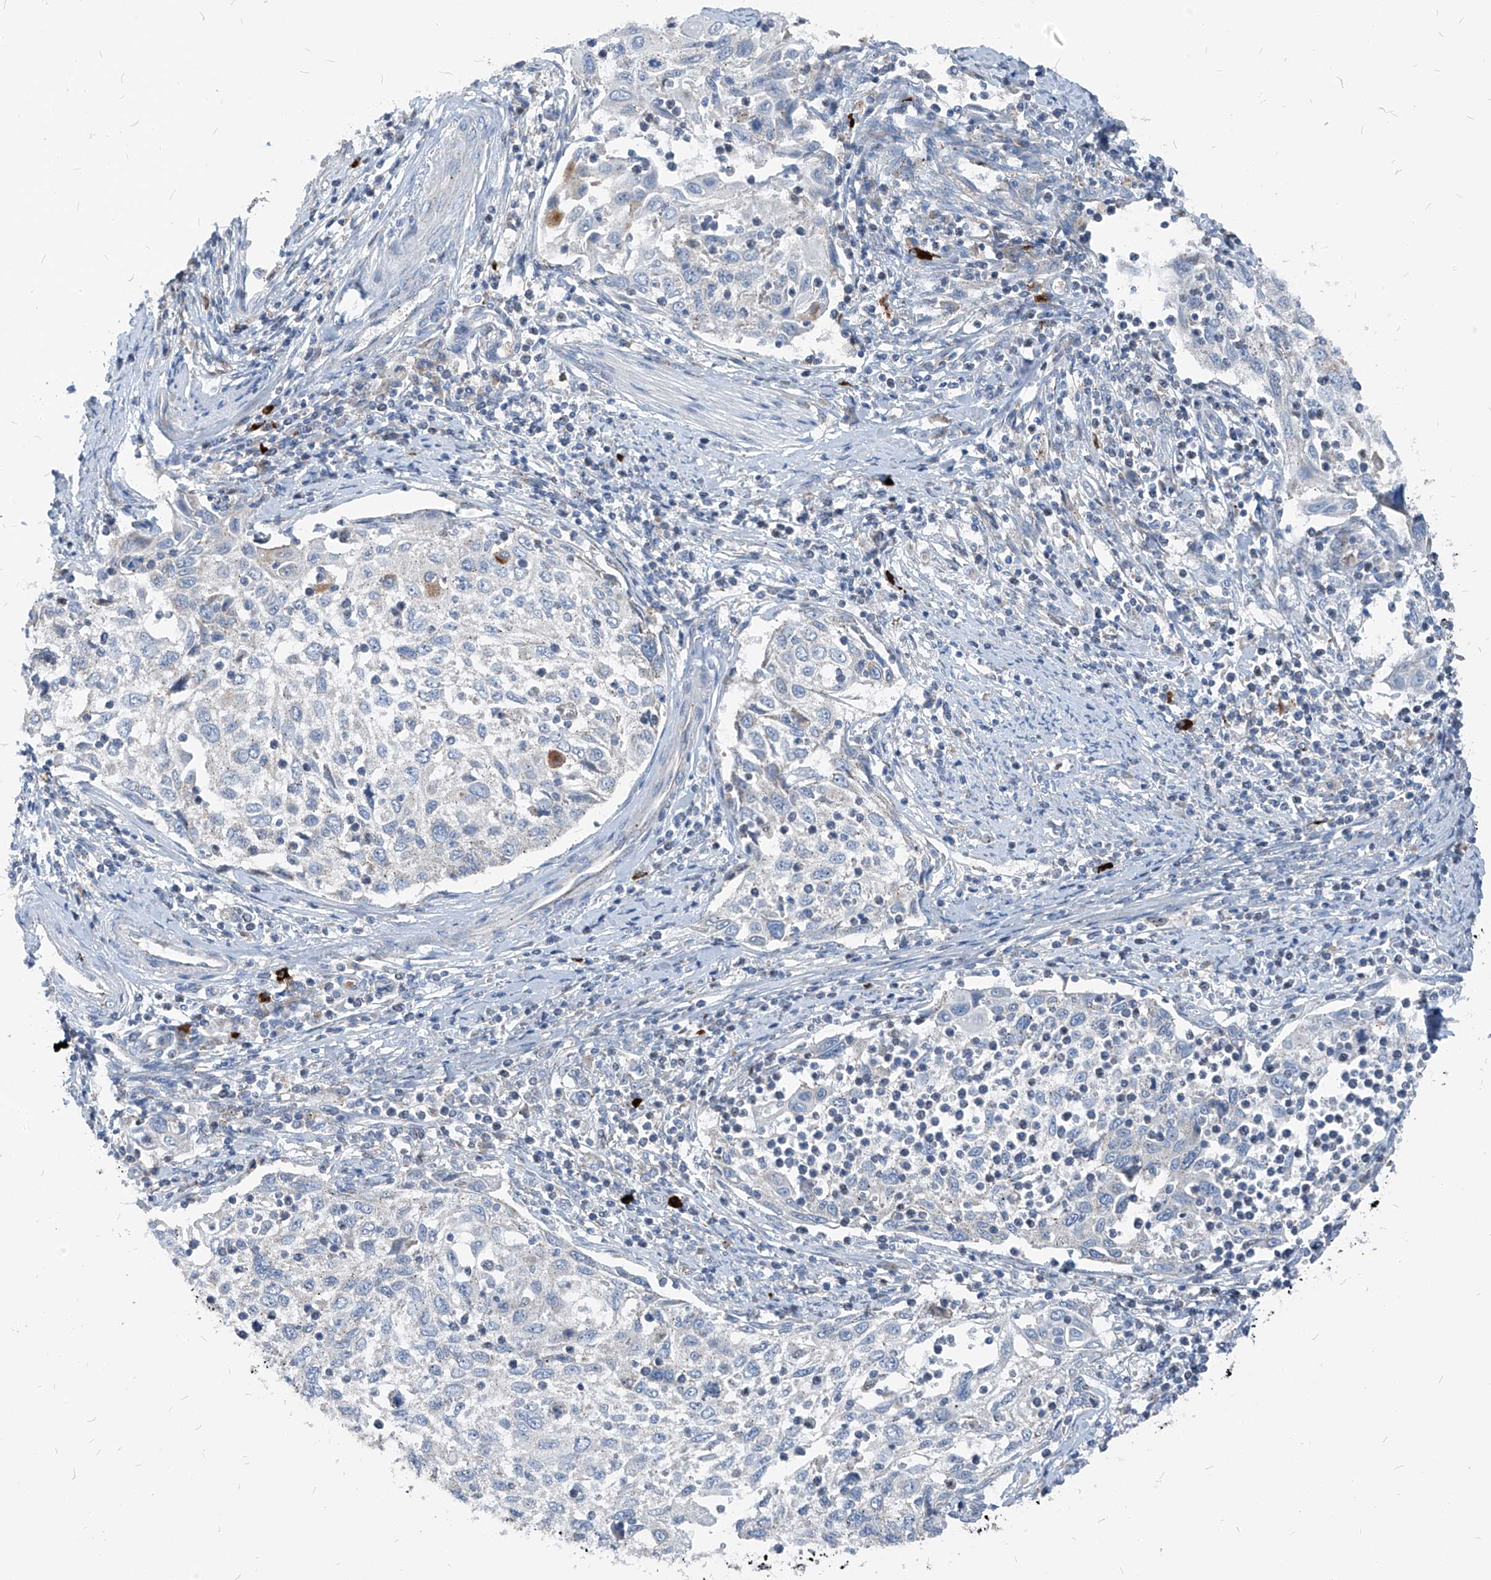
{"staining": {"intensity": "negative", "quantity": "none", "location": "none"}, "tissue": "cervical cancer", "cell_type": "Tumor cells", "image_type": "cancer", "snomed": [{"axis": "morphology", "description": "Squamous cell carcinoma, NOS"}, {"axis": "topography", "description": "Cervix"}], "caption": "Cervical cancer (squamous cell carcinoma) was stained to show a protein in brown. There is no significant staining in tumor cells.", "gene": "CHMP2B", "patient": {"sex": "female", "age": 70}}